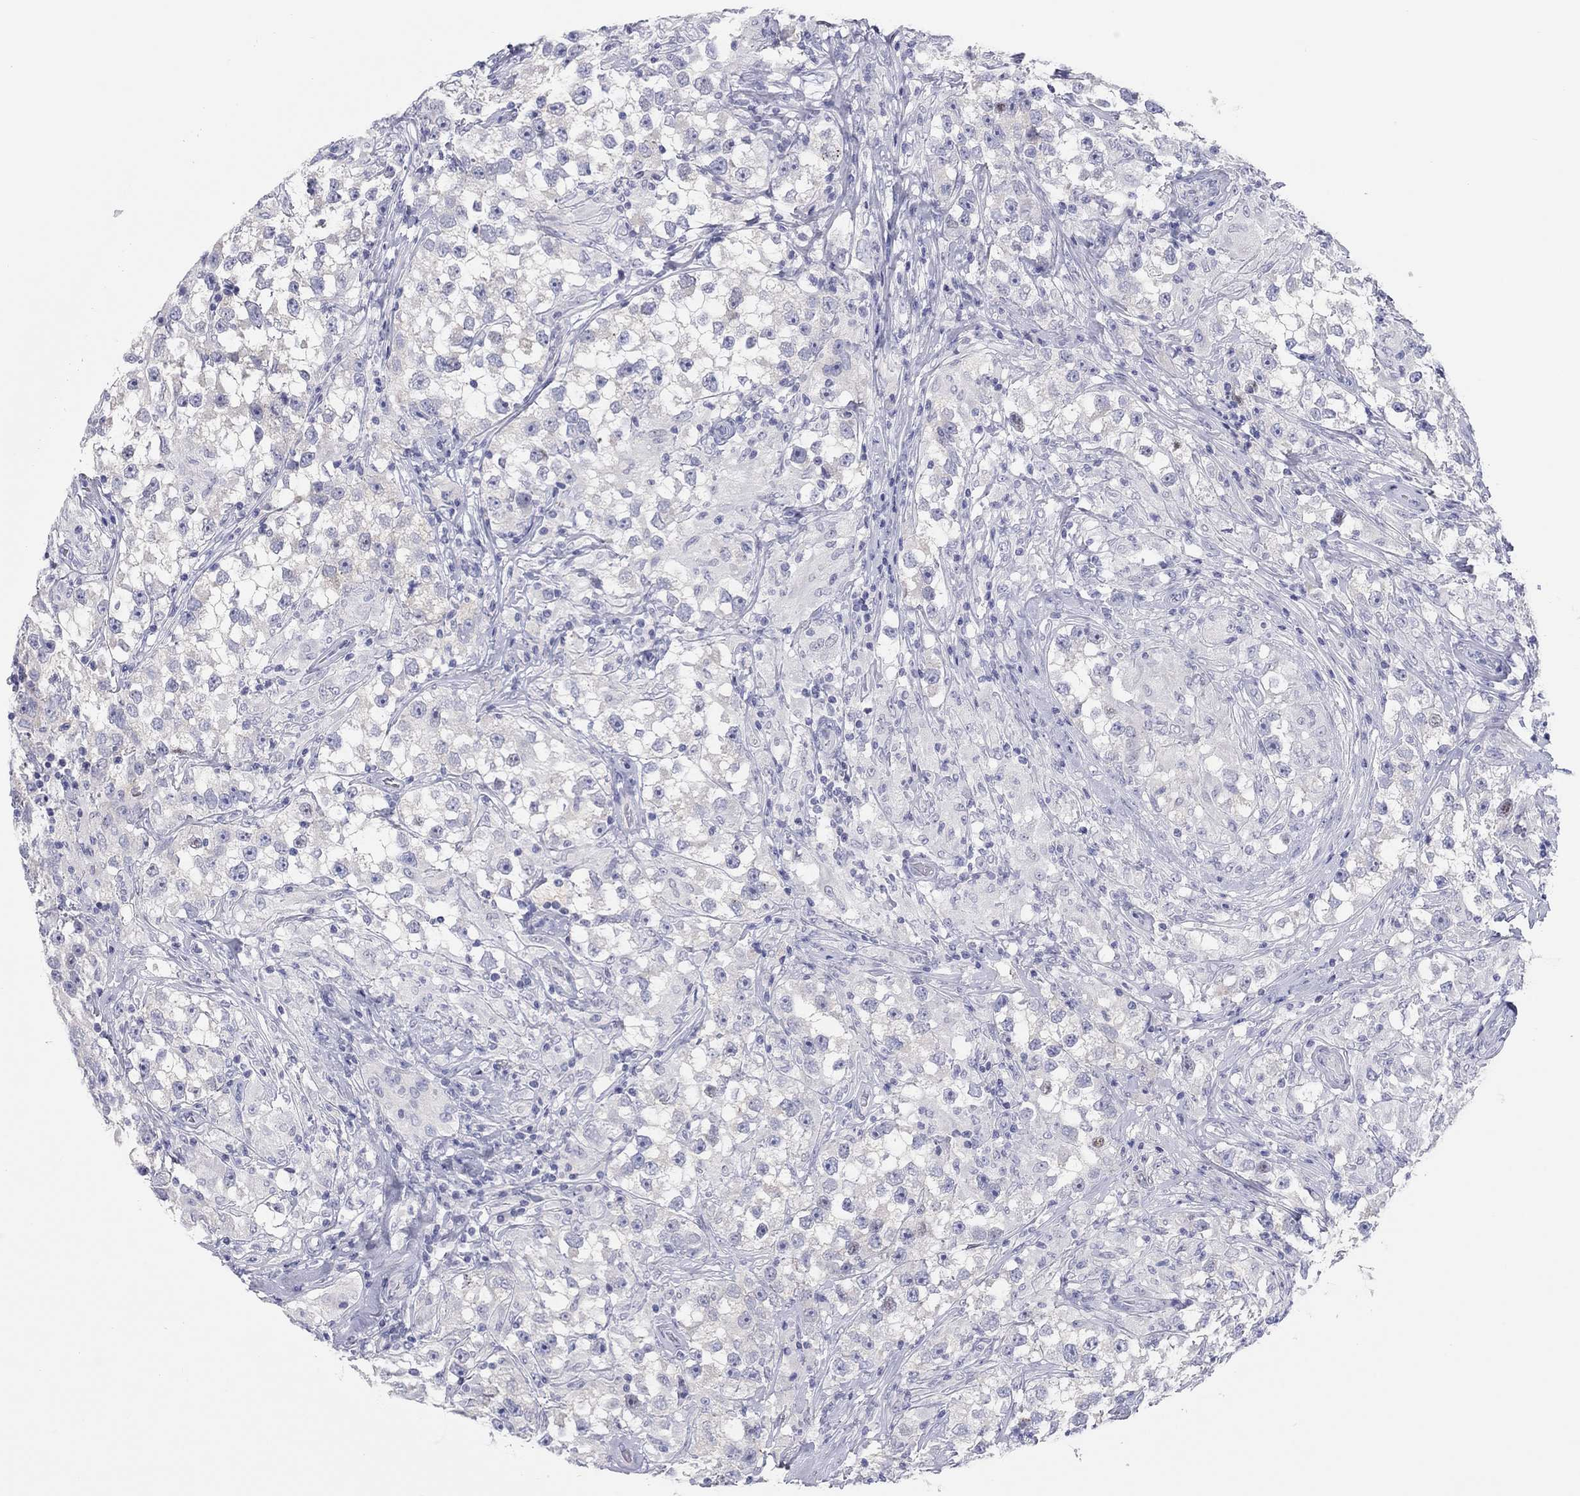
{"staining": {"intensity": "negative", "quantity": "none", "location": "none"}, "tissue": "testis cancer", "cell_type": "Tumor cells", "image_type": "cancer", "snomed": [{"axis": "morphology", "description": "Seminoma, NOS"}, {"axis": "topography", "description": "Testis"}], "caption": "This is an IHC image of seminoma (testis). There is no positivity in tumor cells.", "gene": "CPNE6", "patient": {"sex": "male", "age": 46}}